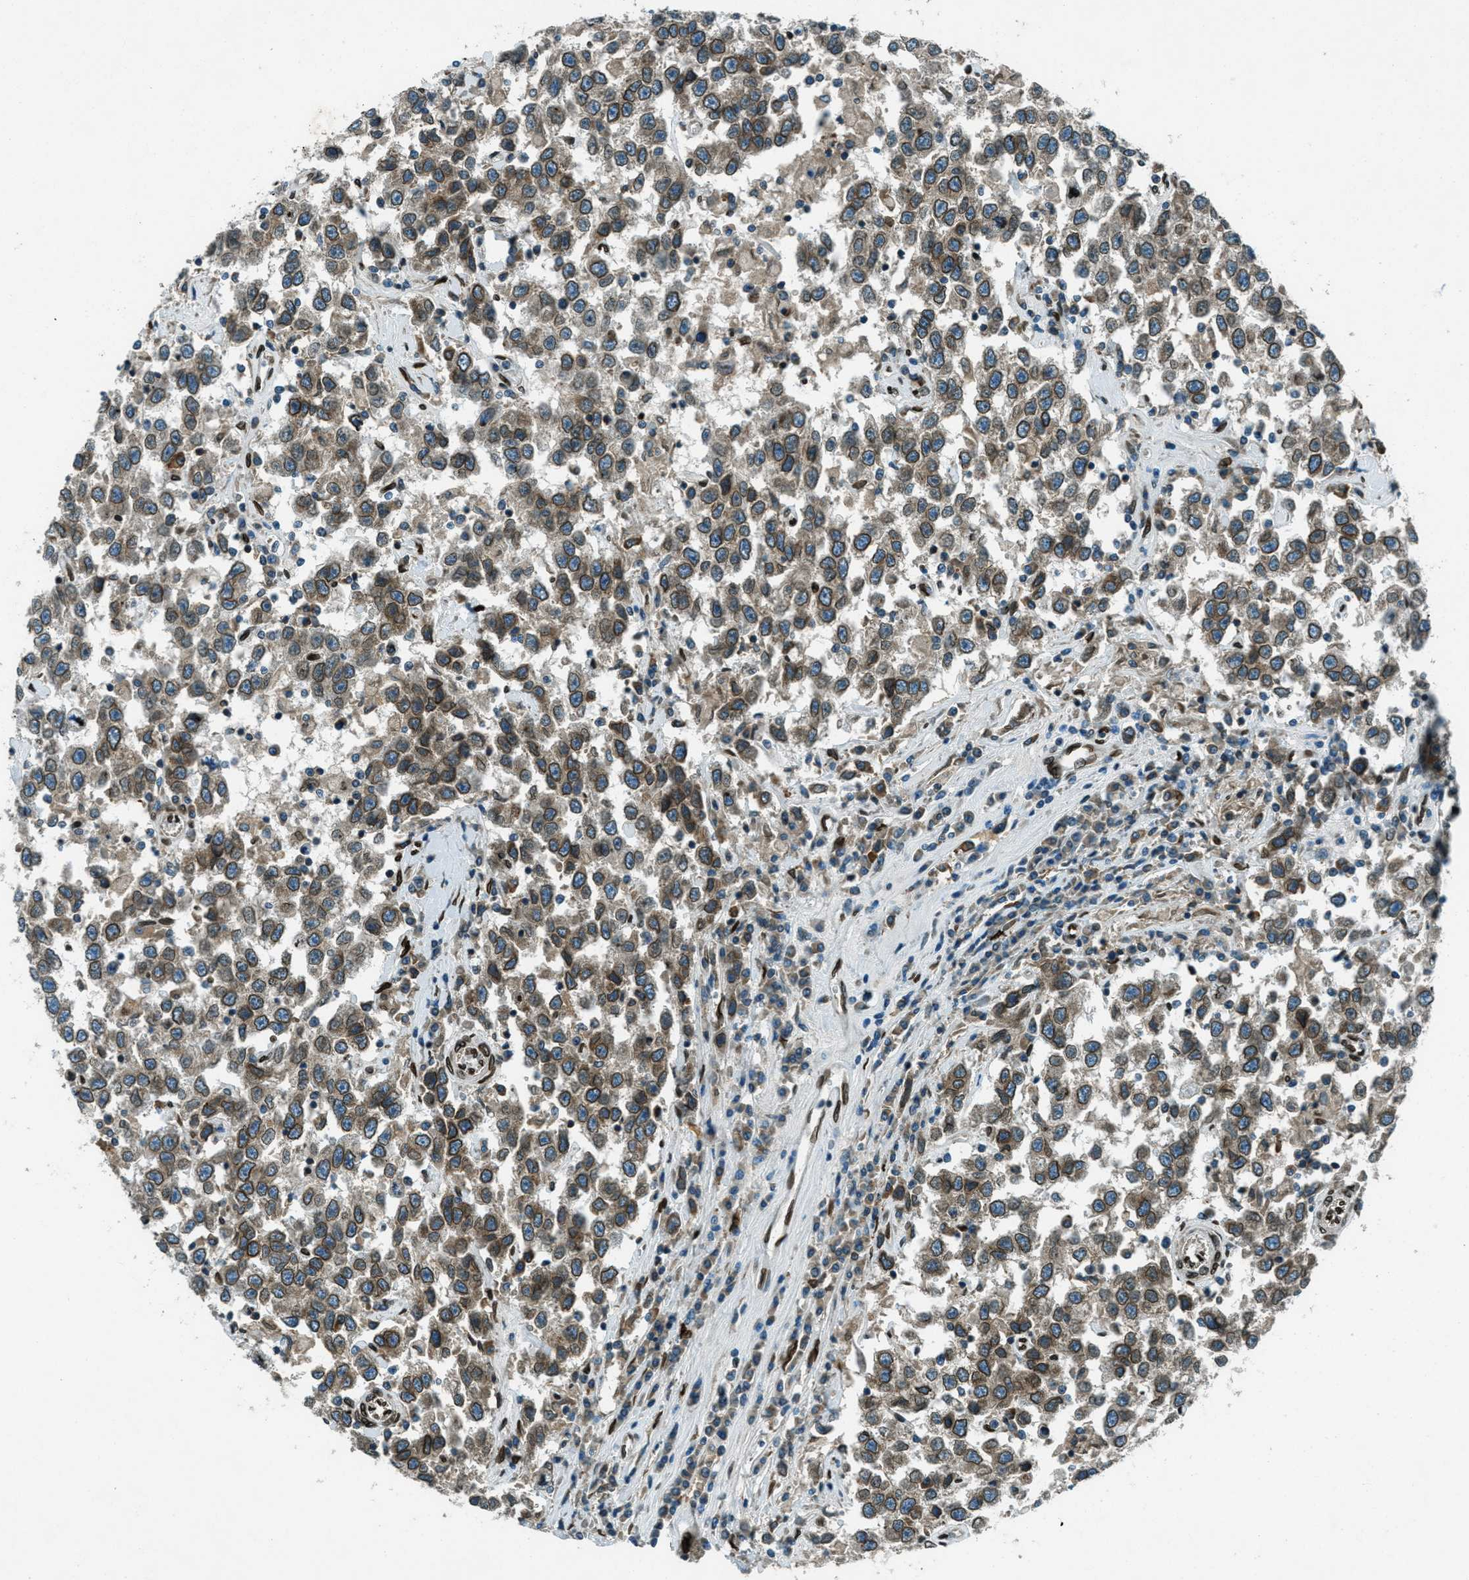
{"staining": {"intensity": "moderate", "quantity": ">75%", "location": "cytoplasmic/membranous,nuclear"}, "tissue": "testis cancer", "cell_type": "Tumor cells", "image_type": "cancer", "snomed": [{"axis": "morphology", "description": "Seminoma, NOS"}, {"axis": "topography", "description": "Testis"}], "caption": "There is medium levels of moderate cytoplasmic/membranous and nuclear expression in tumor cells of seminoma (testis), as demonstrated by immunohistochemical staining (brown color).", "gene": "LEMD2", "patient": {"sex": "male", "age": 41}}